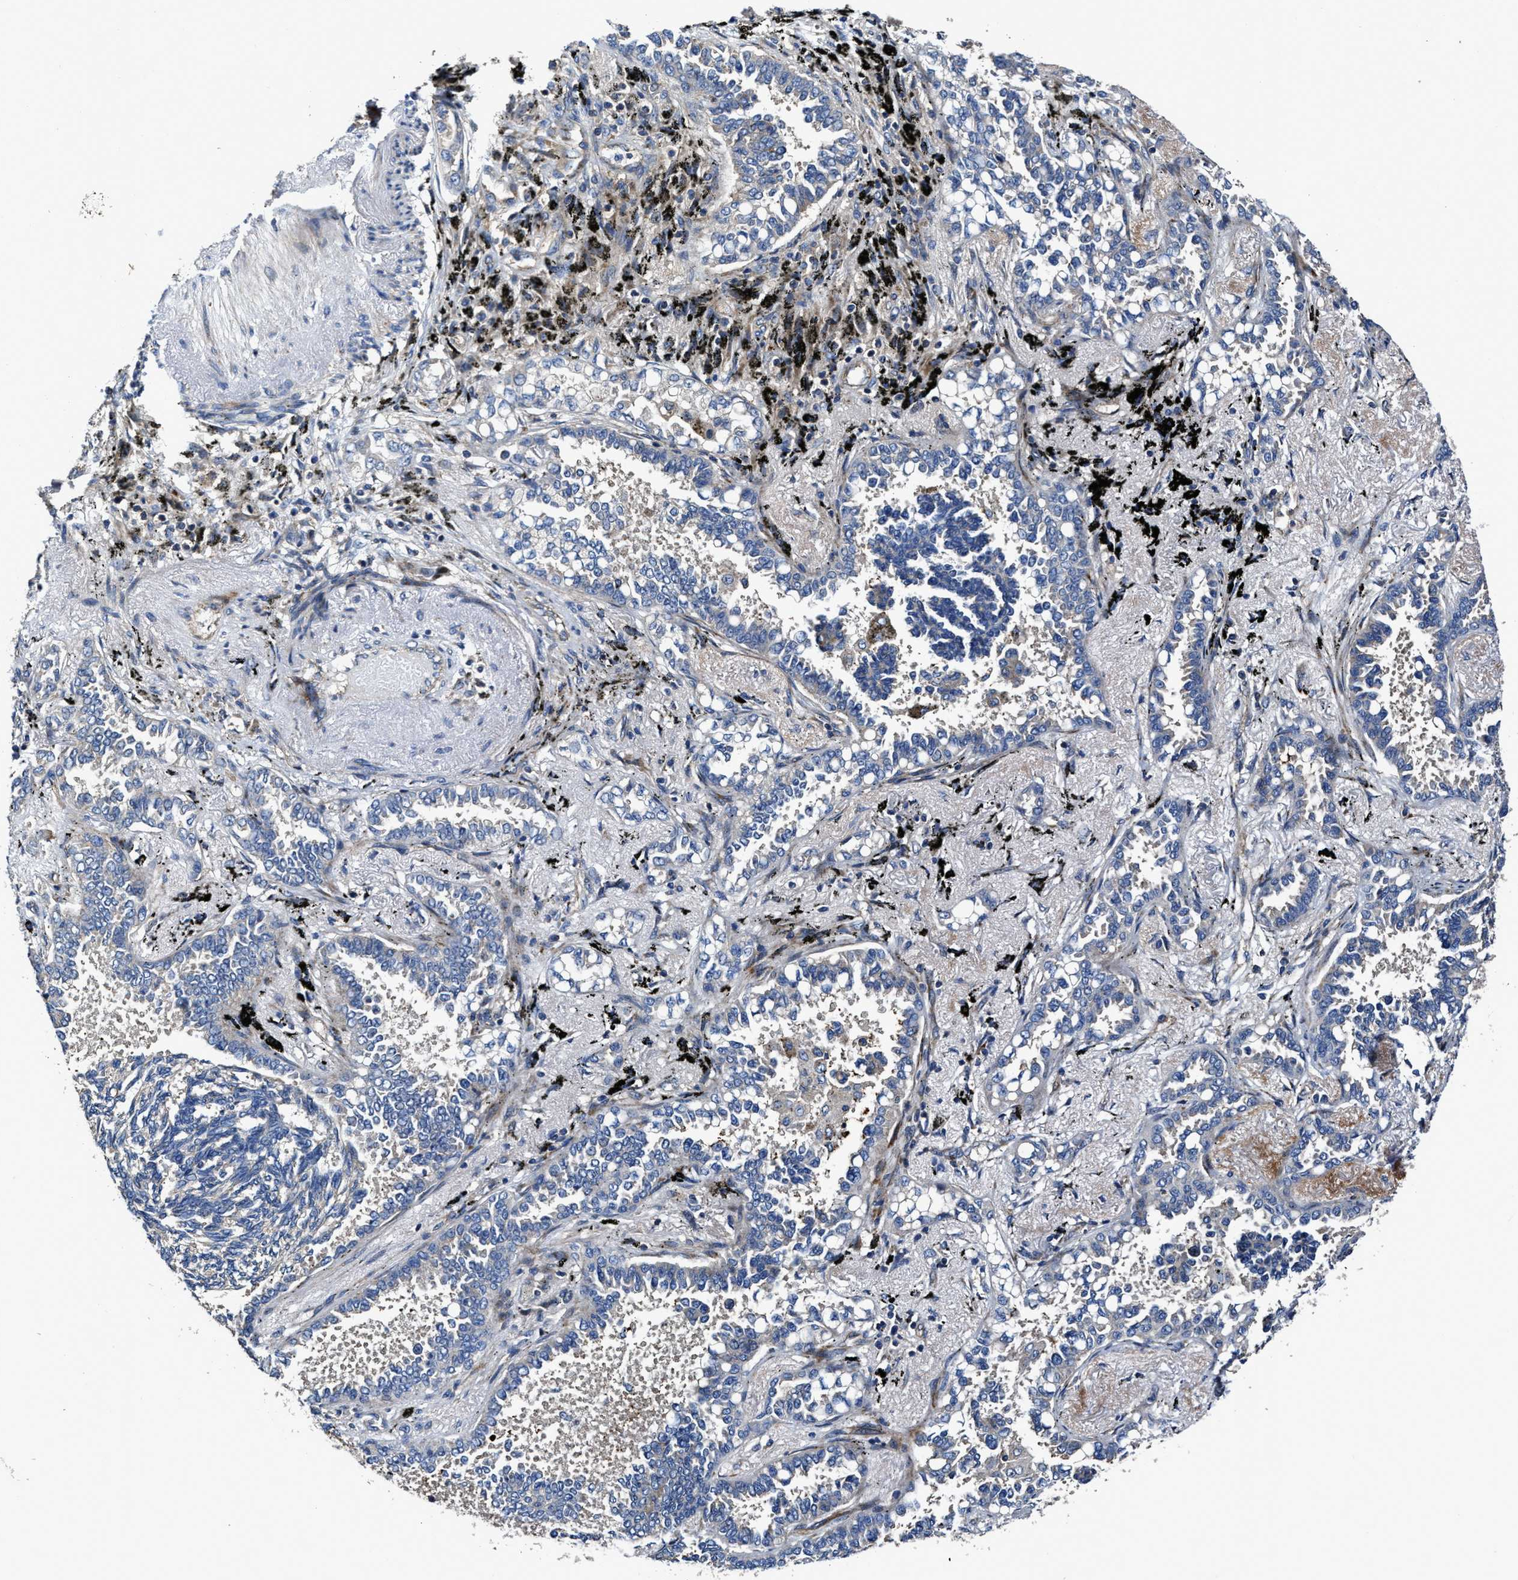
{"staining": {"intensity": "negative", "quantity": "none", "location": "none"}, "tissue": "lung cancer", "cell_type": "Tumor cells", "image_type": "cancer", "snomed": [{"axis": "morphology", "description": "Adenocarcinoma, NOS"}, {"axis": "topography", "description": "Lung"}], "caption": "Tumor cells are negative for brown protein staining in lung cancer (adenocarcinoma).", "gene": "PTAR1", "patient": {"sex": "male", "age": 59}}